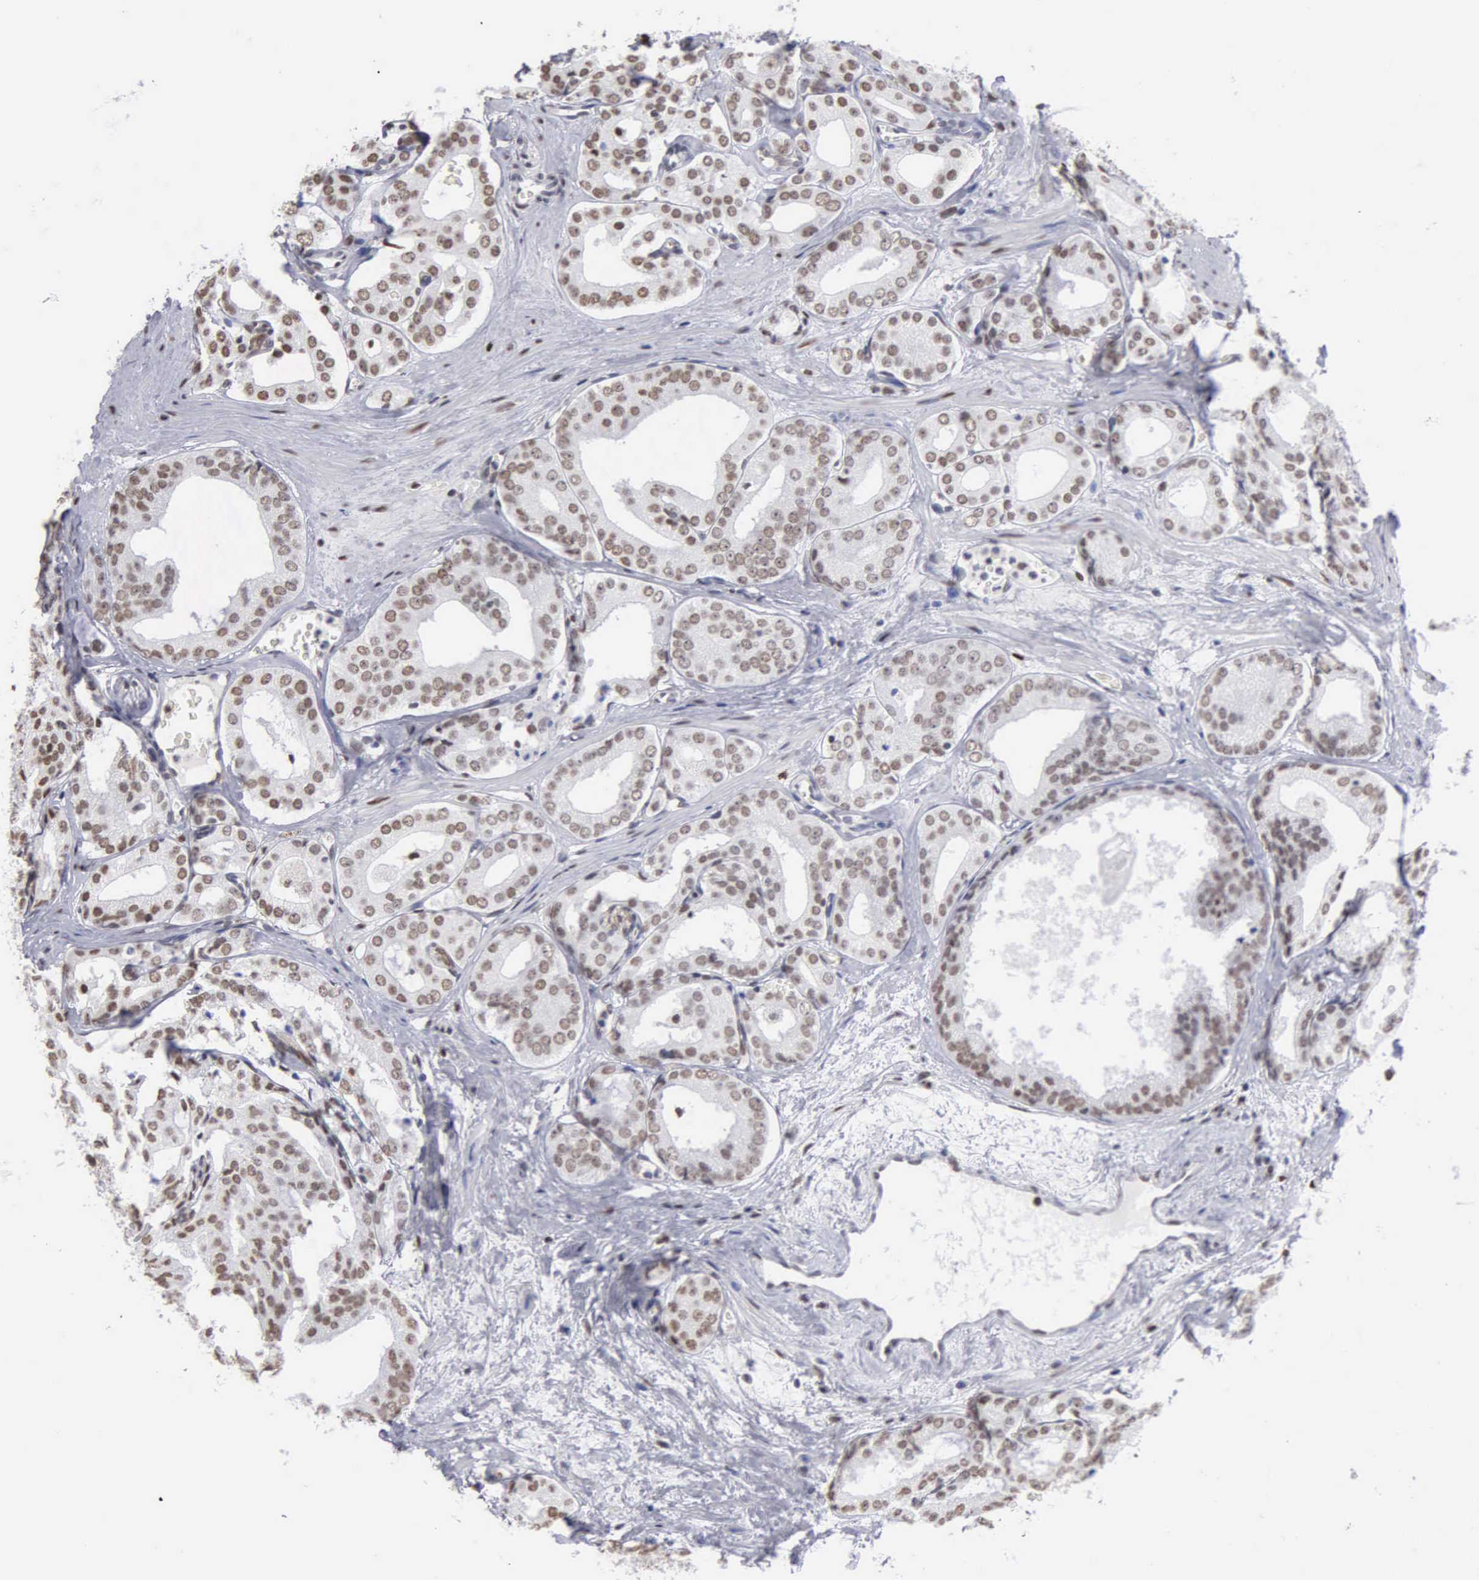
{"staining": {"intensity": "moderate", "quantity": ">75%", "location": "nuclear"}, "tissue": "prostate cancer", "cell_type": "Tumor cells", "image_type": "cancer", "snomed": [{"axis": "morphology", "description": "Adenocarcinoma, Medium grade"}, {"axis": "topography", "description": "Prostate"}], "caption": "Adenocarcinoma (medium-grade) (prostate) tissue reveals moderate nuclear expression in approximately >75% of tumor cells", "gene": "CCNG1", "patient": {"sex": "male", "age": 79}}